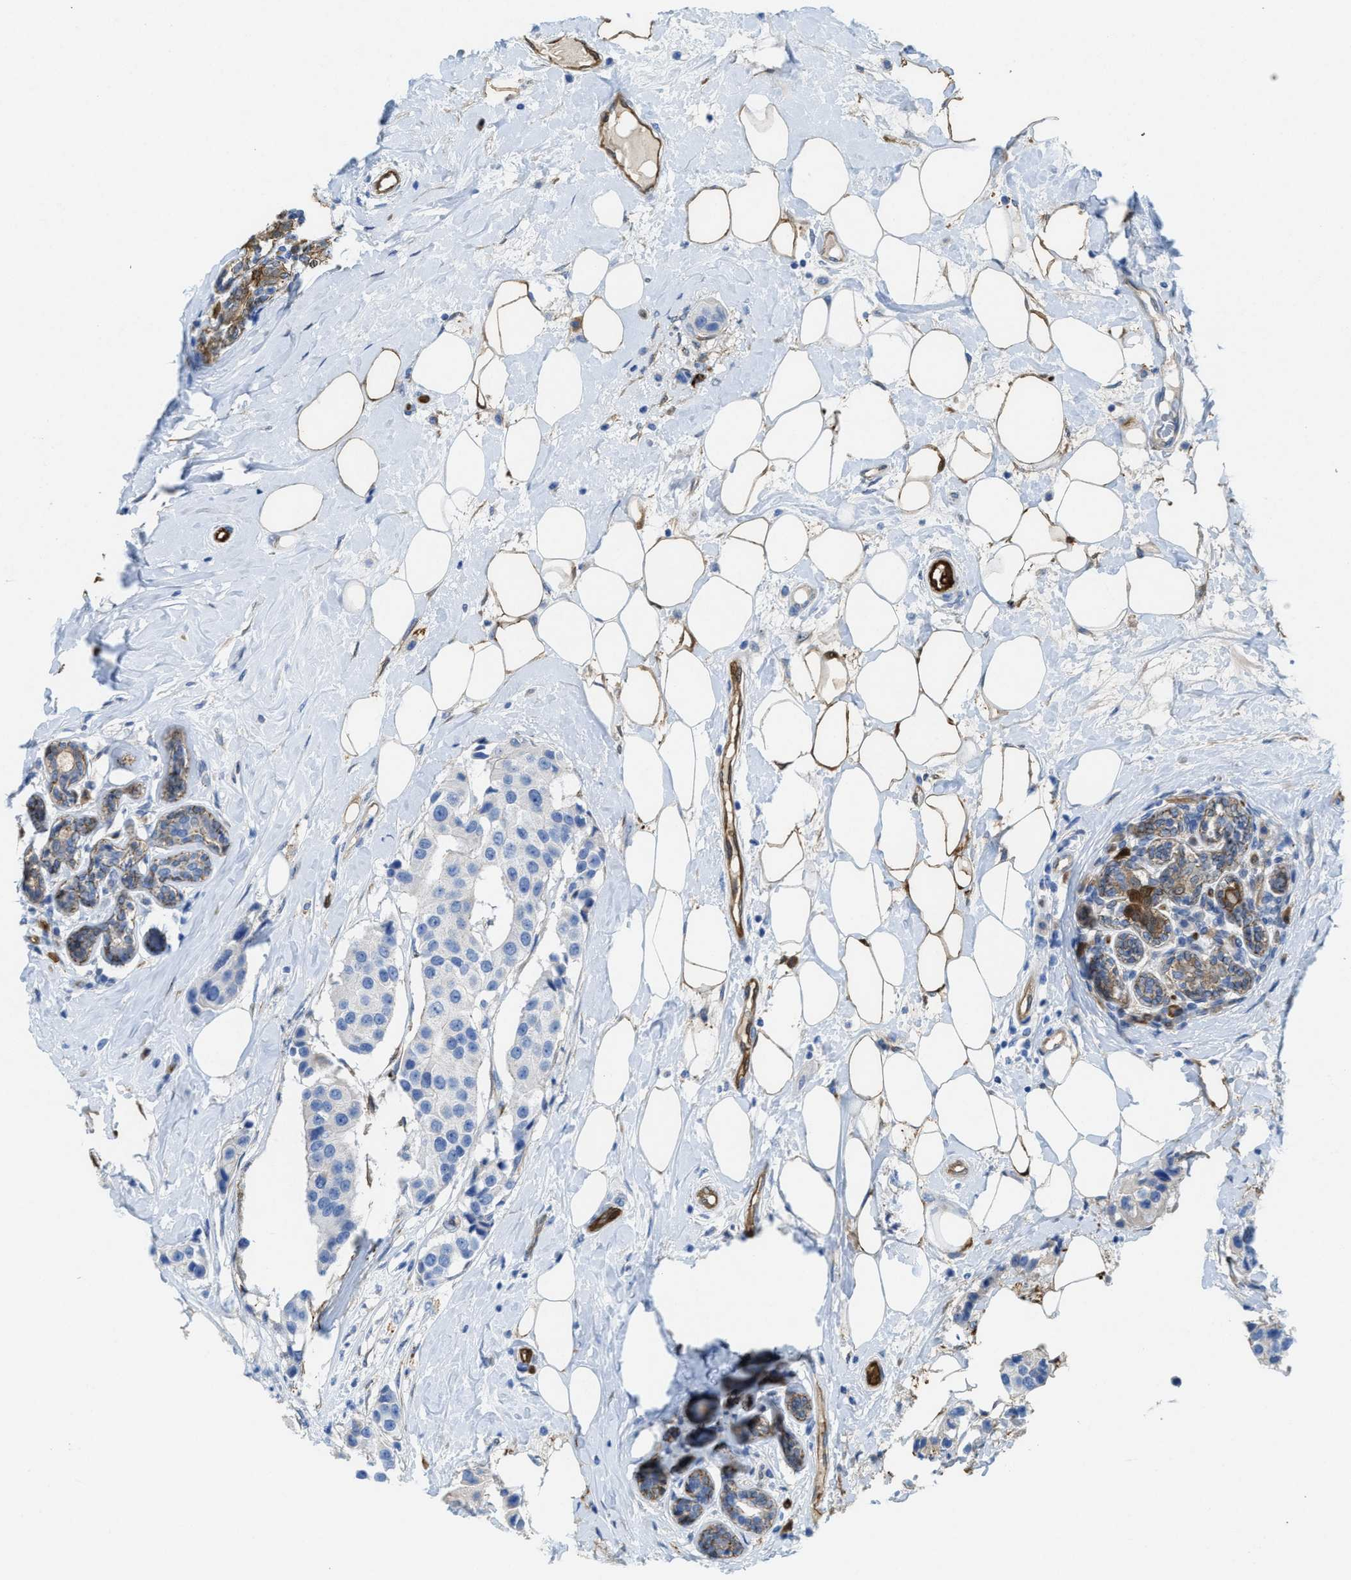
{"staining": {"intensity": "negative", "quantity": "none", "location": "none"}, "tissue": "breast cancer", "cell_type": "Tumor cells", "image_type": "cancer", "snomed": [{"axis": "morphology", "description": "Normal tissue, NOS"}, {"axis": "morphology", "description": "Duct carcinoma"}, {"axis": "topography", "description": "Breast"}], "caption": "Breast cancer (invasive ductal carcinoma) was stained to show a protein in brown. There is no significant positivity in tumor cells.", "gene": "ASS1", "patient": {"sex": "female", "age": 39}}